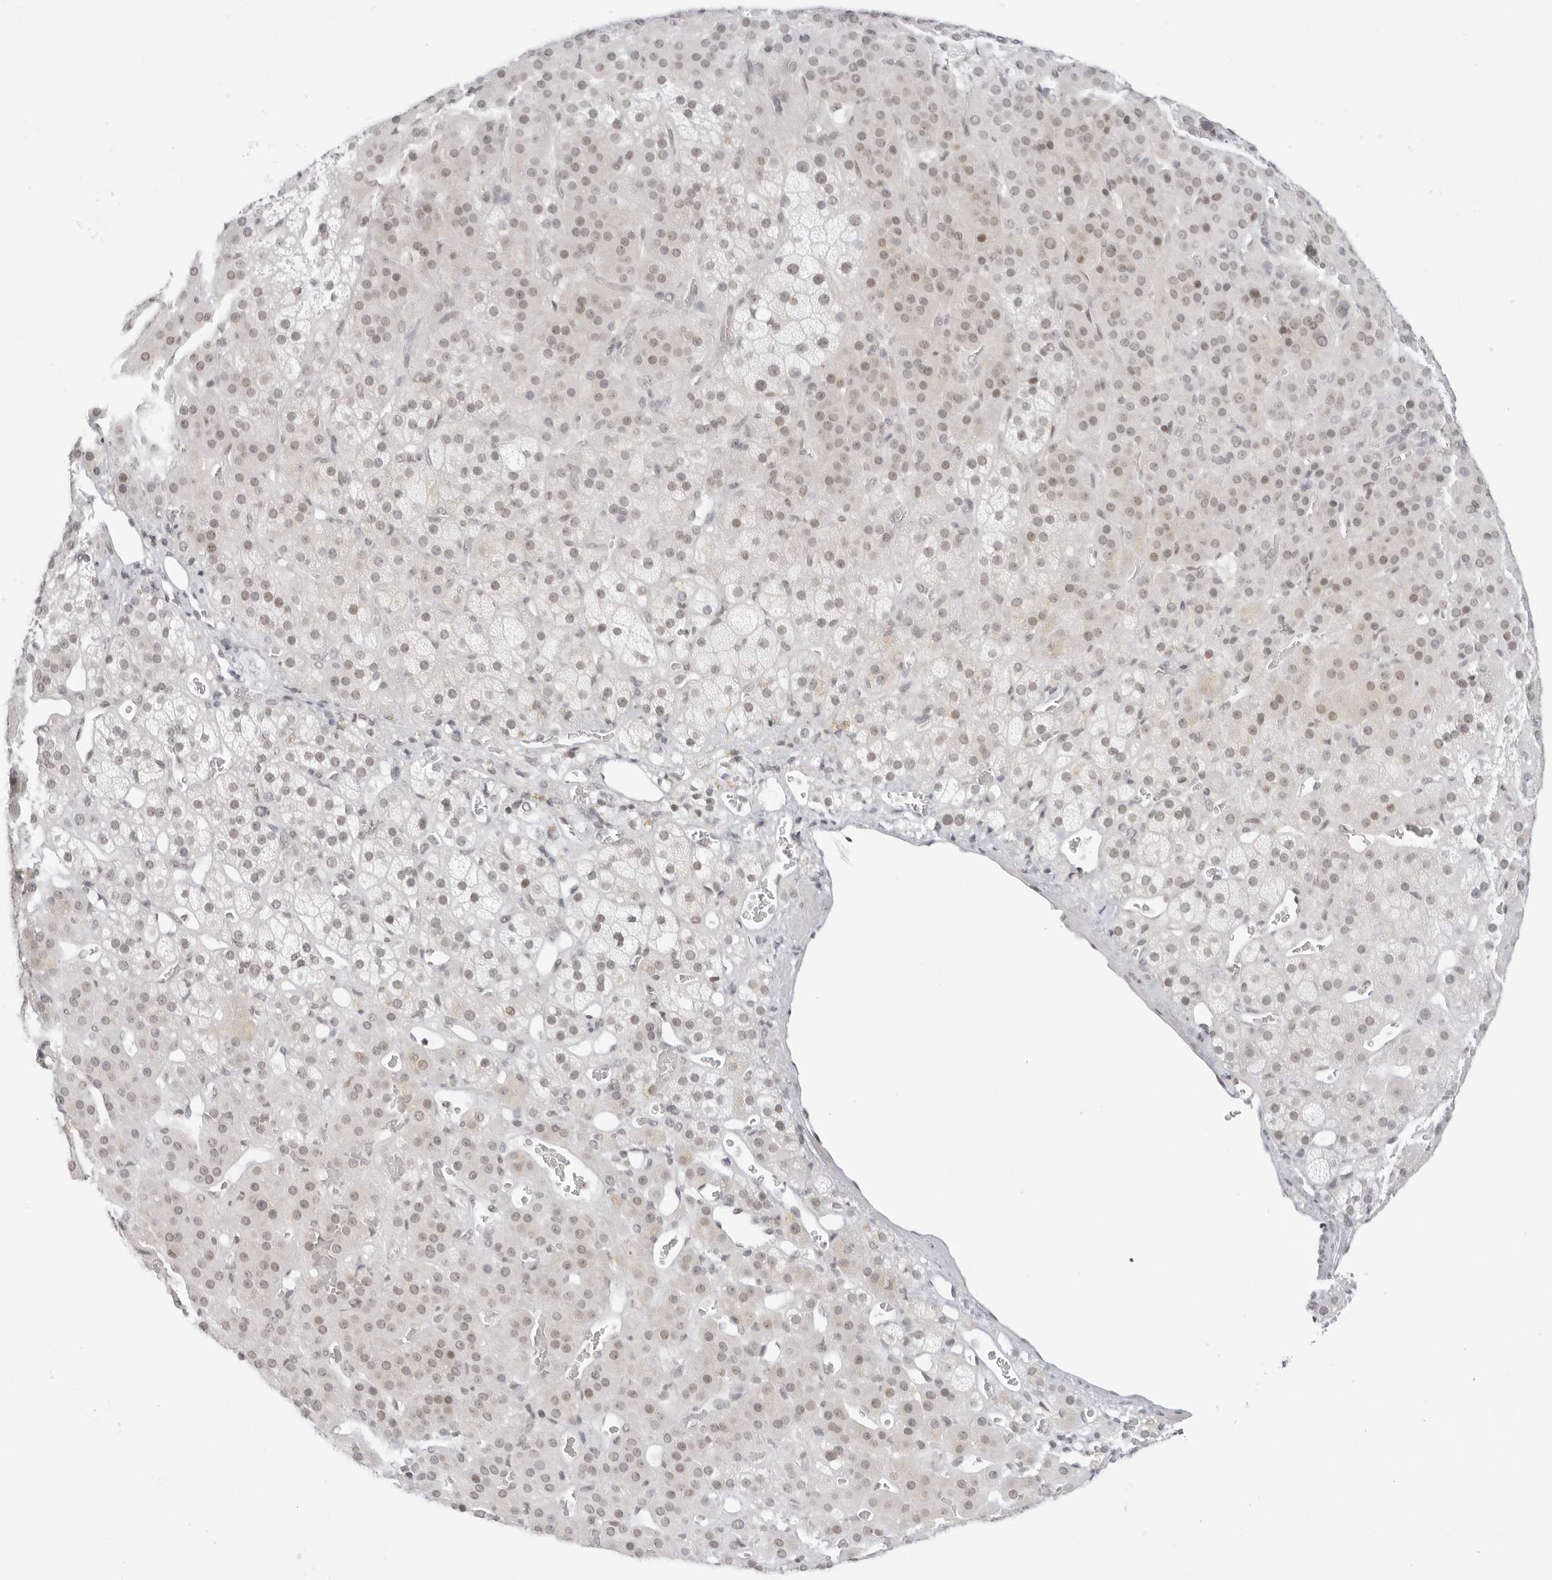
{"staining": {"intensity": "weak", "quantity": "25%-75%", "location": "nuclear"}, "tissue": "adrenal gland", "cell_type": "Glandular cells", "image_type": "normal", "snomed": [{"axis": "morphology", "description": "Normal tissue, NOS"}, {"axis": "topography", "description": "Adrenal gland"}], "caption": "DAB immunohistochemical staining of normal adrenal gland displays weak nuclear protein expression in approximately 25%-75% of glandular cells.", "gene": "TCIM", "patient": {"sex": "male", "age": 57}}